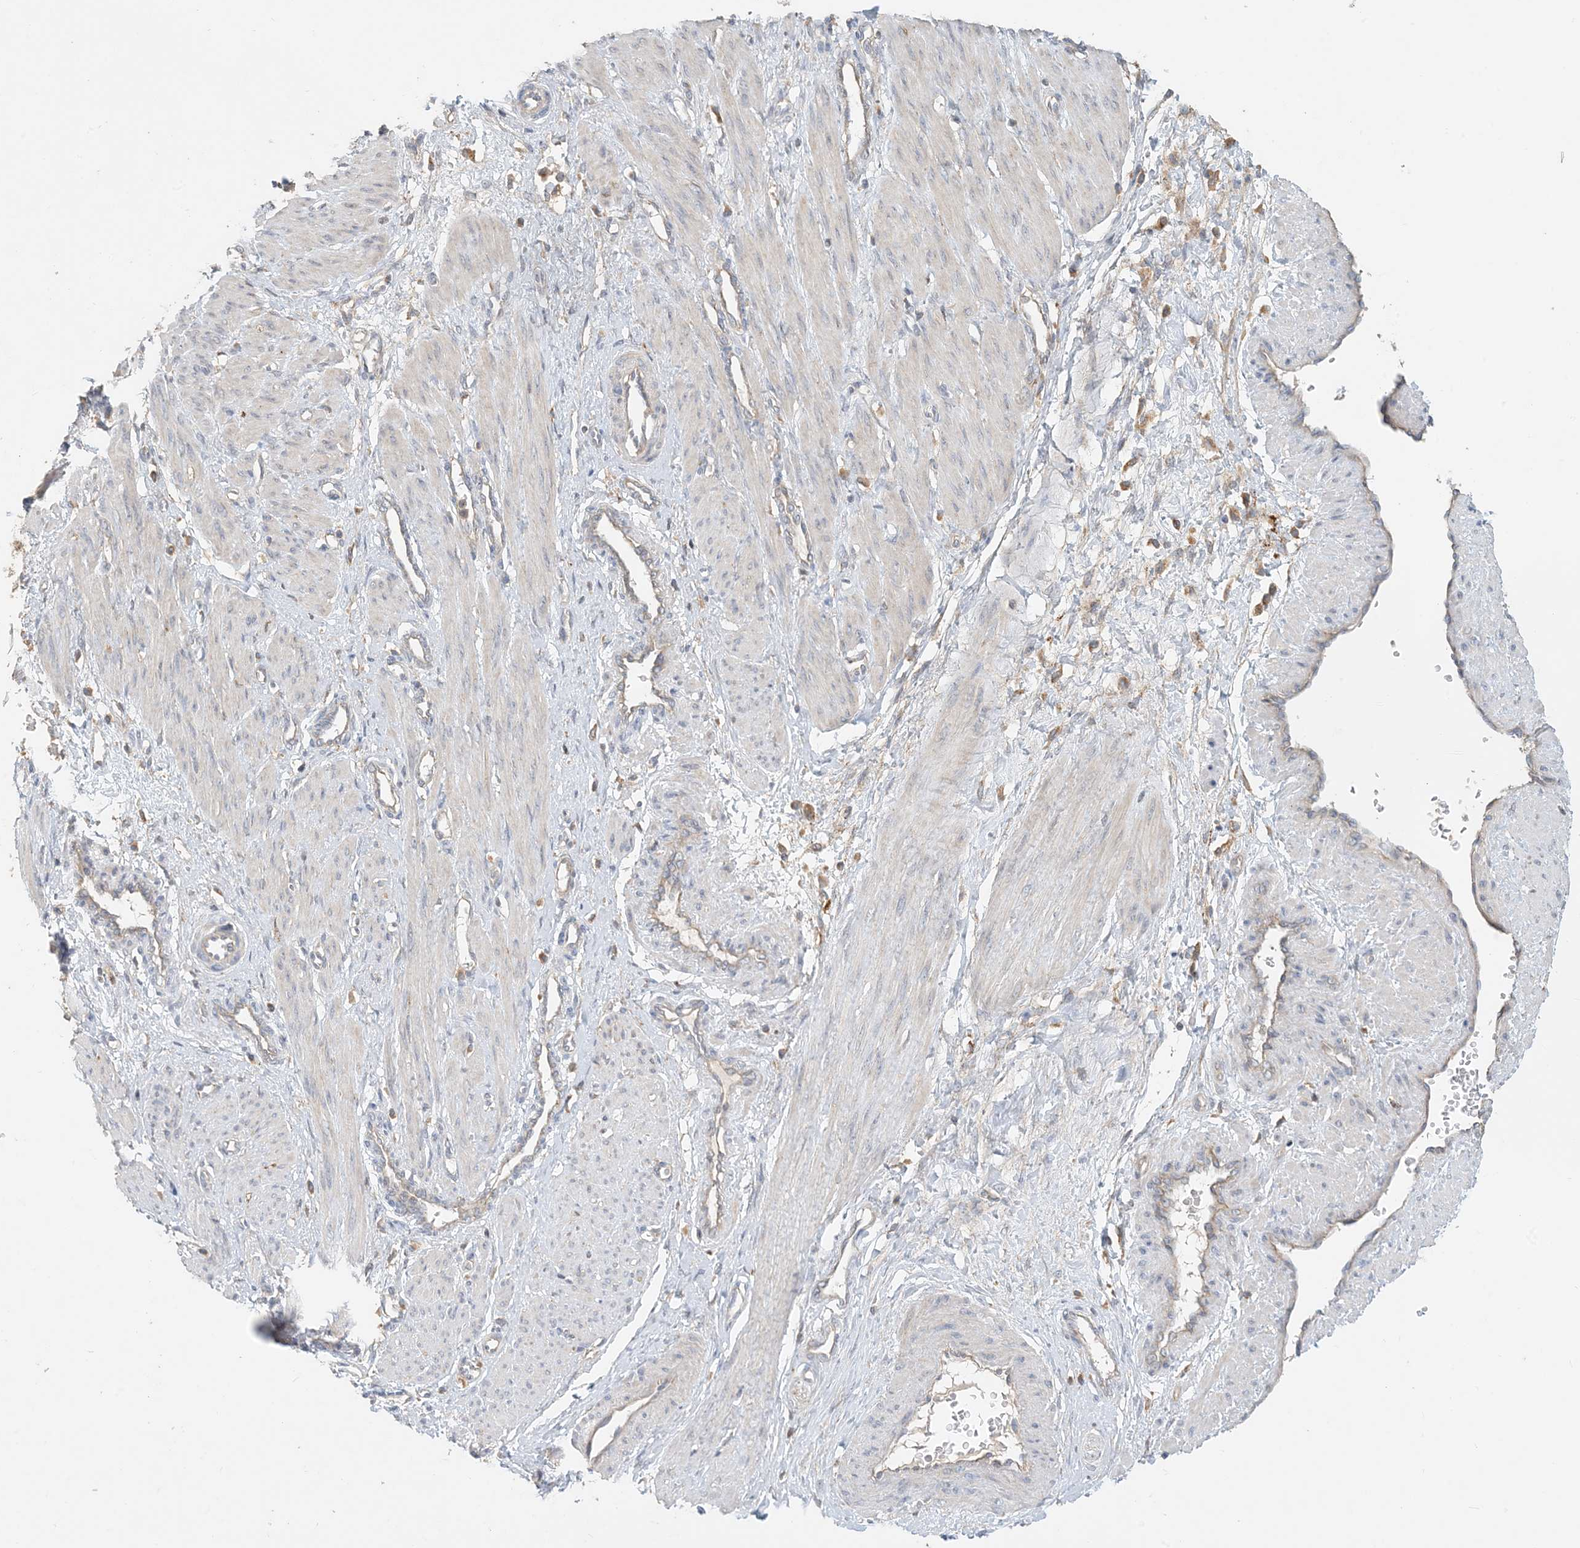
{"staining": {"intensity": "weak", "quantity": "<25%", "location": "cytoplasmic/membranous"}, "tissue": "smooth muscle", "cell_type": "Smooth muscle cells", "image_type": "normal", "snomed": [{"axis": "morphology", "description": "Normal tissue, NOS"}, {"axis": "topography", "description": "Endometrium"}], "caption": "High power microscopy micrograph of an immunohistochemistry micrograph of benign smooth muscle, revealing no significant positivity in smooth muscle cells.", "gene": "SPPL2A", "patient": {"sex": "female", "age": 33}}